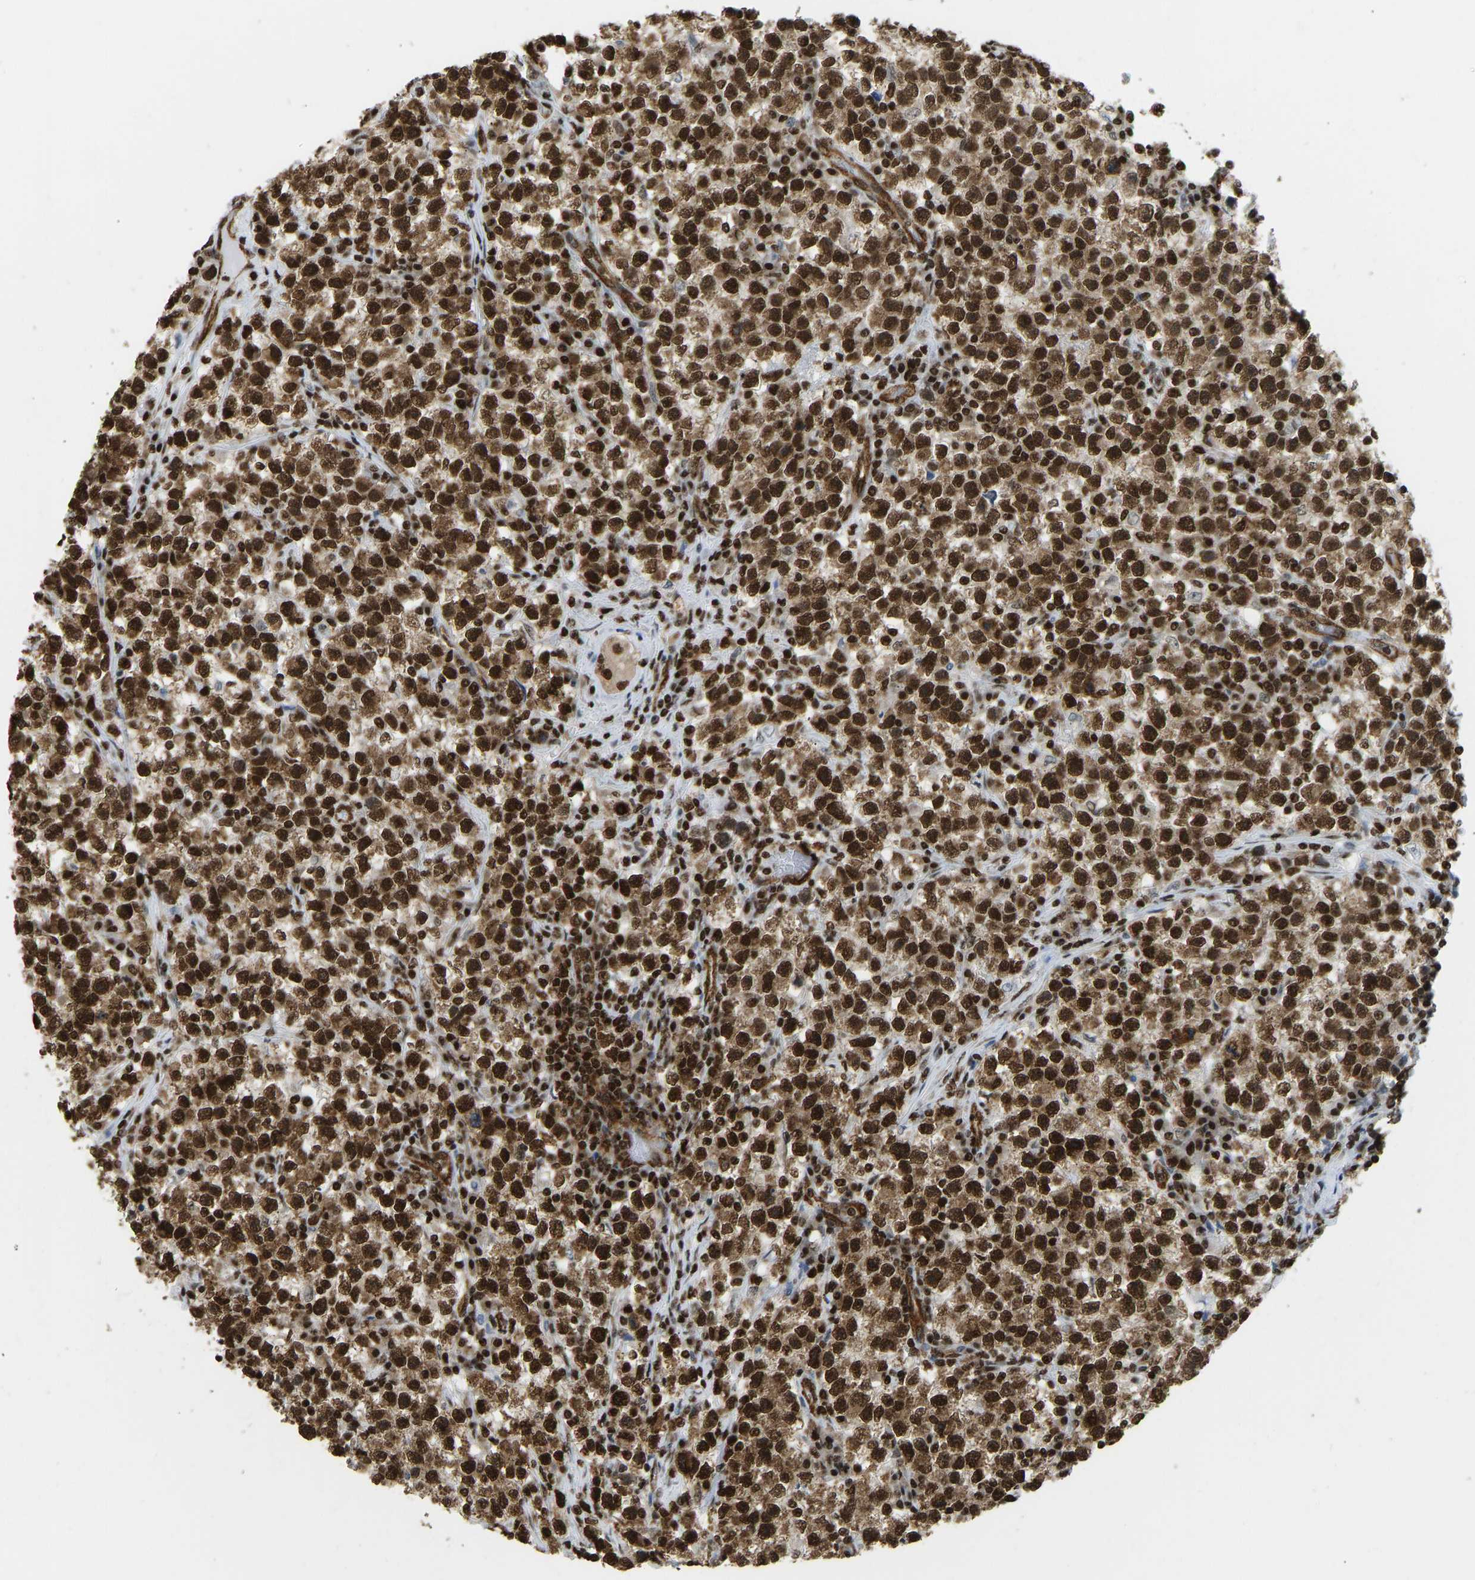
{"staining": {"intensity": "strong", "quantity": ">75%", "location": "cytoplasmic/membranous,nuclear"}, "tissue": "testis cancer", "cell_type": "Tumor cells", "image_type": "cancer", "snomed": [{"axis": "morphology", "description": "Seminoma, NOS"}, {"axis": "topography", "description": "Testis"}], "caption": "Protein expression analysis of human testis seminoma reveals strong cytoplasmic/membranous and nuclear staining in about >75% of tumor cells.", "gene": "ZSCAN20", "patient": {"sex": "male", "age": 22}}